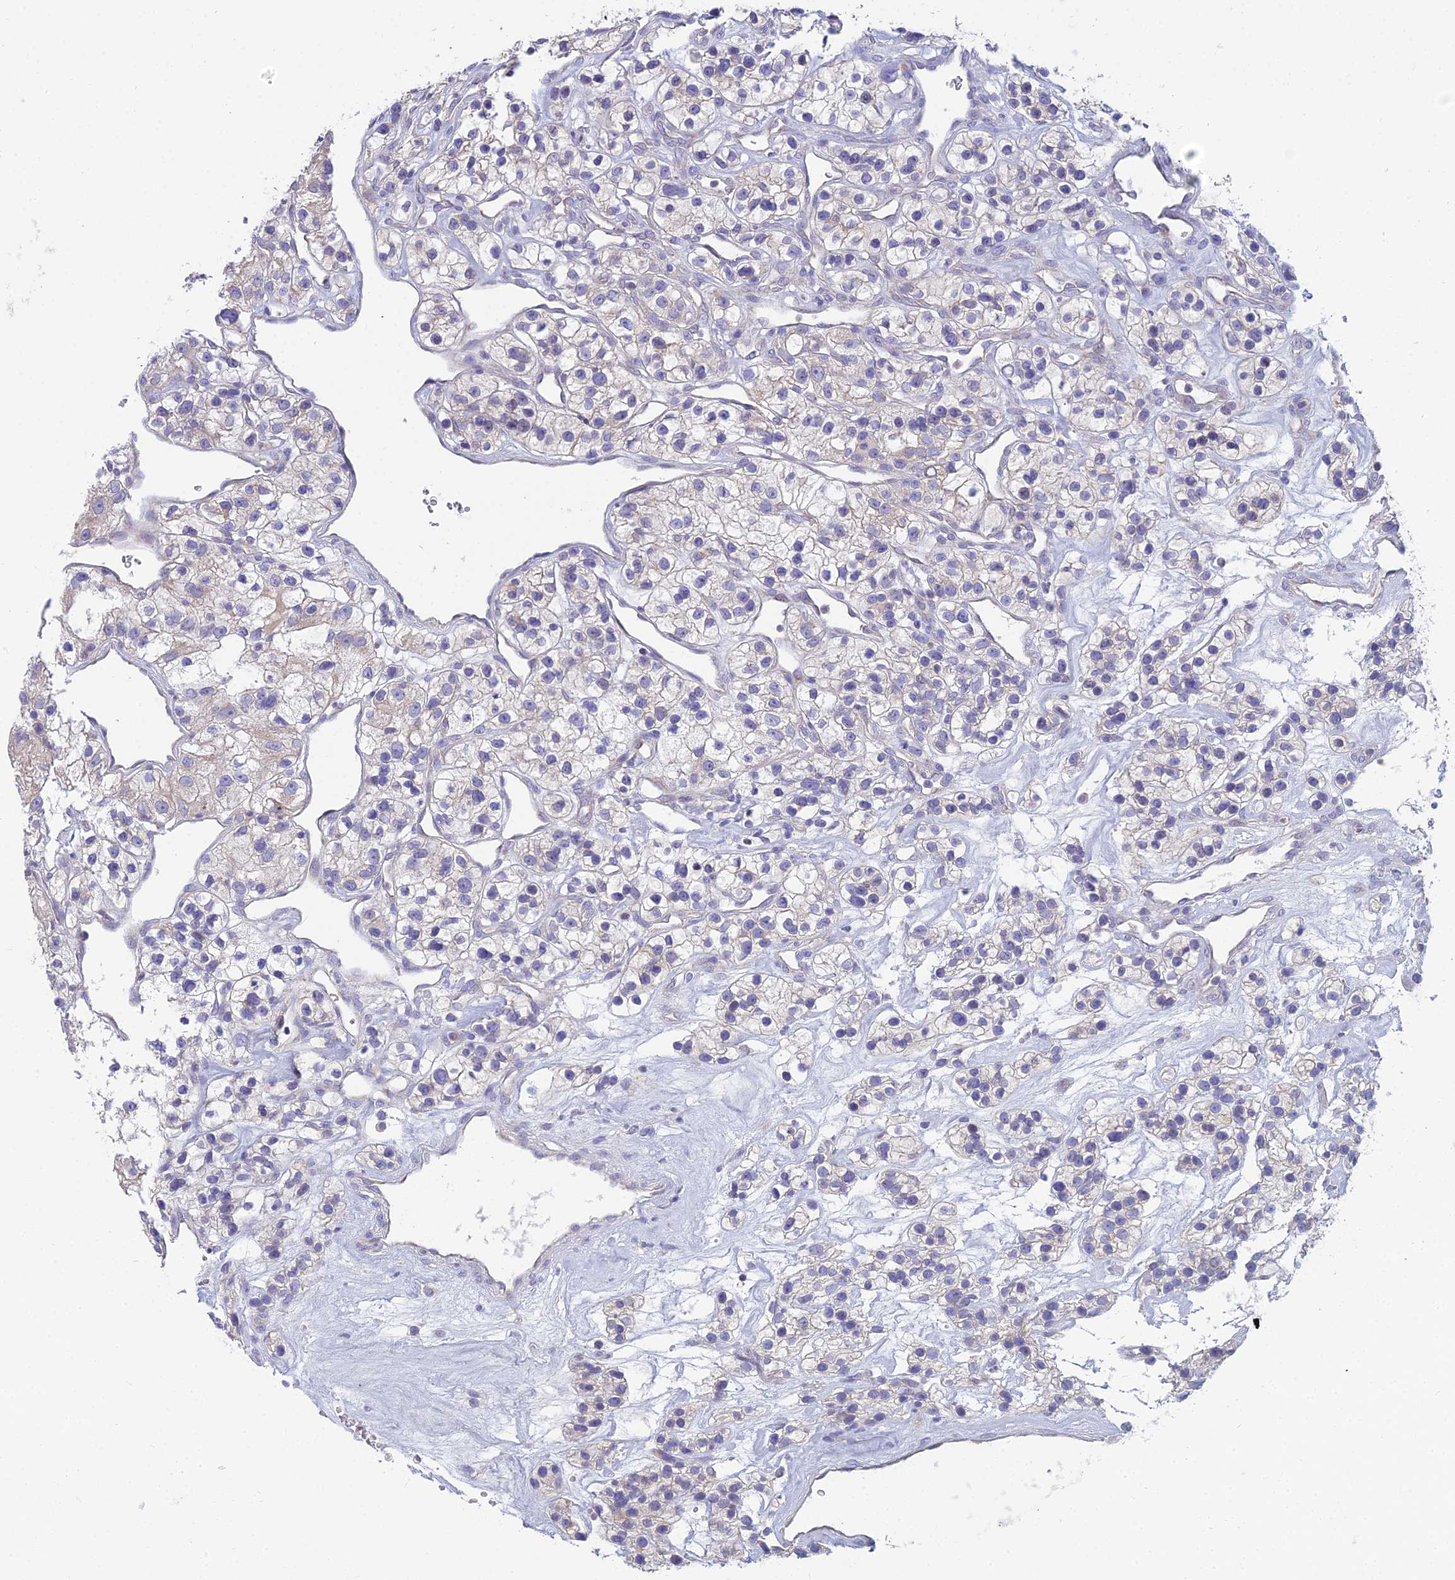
{"staining": {"intensity": "negative", "quantity": "none", "location": "none"}, "tissue": "renal cancer", "cell_type": "Tumor cells", "image_type": "cancer", "snomed": [{"axis": "morphology", "description": "Adenocarcinoma, NOS"}, {"axis": "topography", "description": "Kidney"}], "caption": "Tumor cells are negative for brown protein staining in renal adenocarcinoma.", "gene": "CFAP206", "patient": {"sex": "female", "age": 57}}